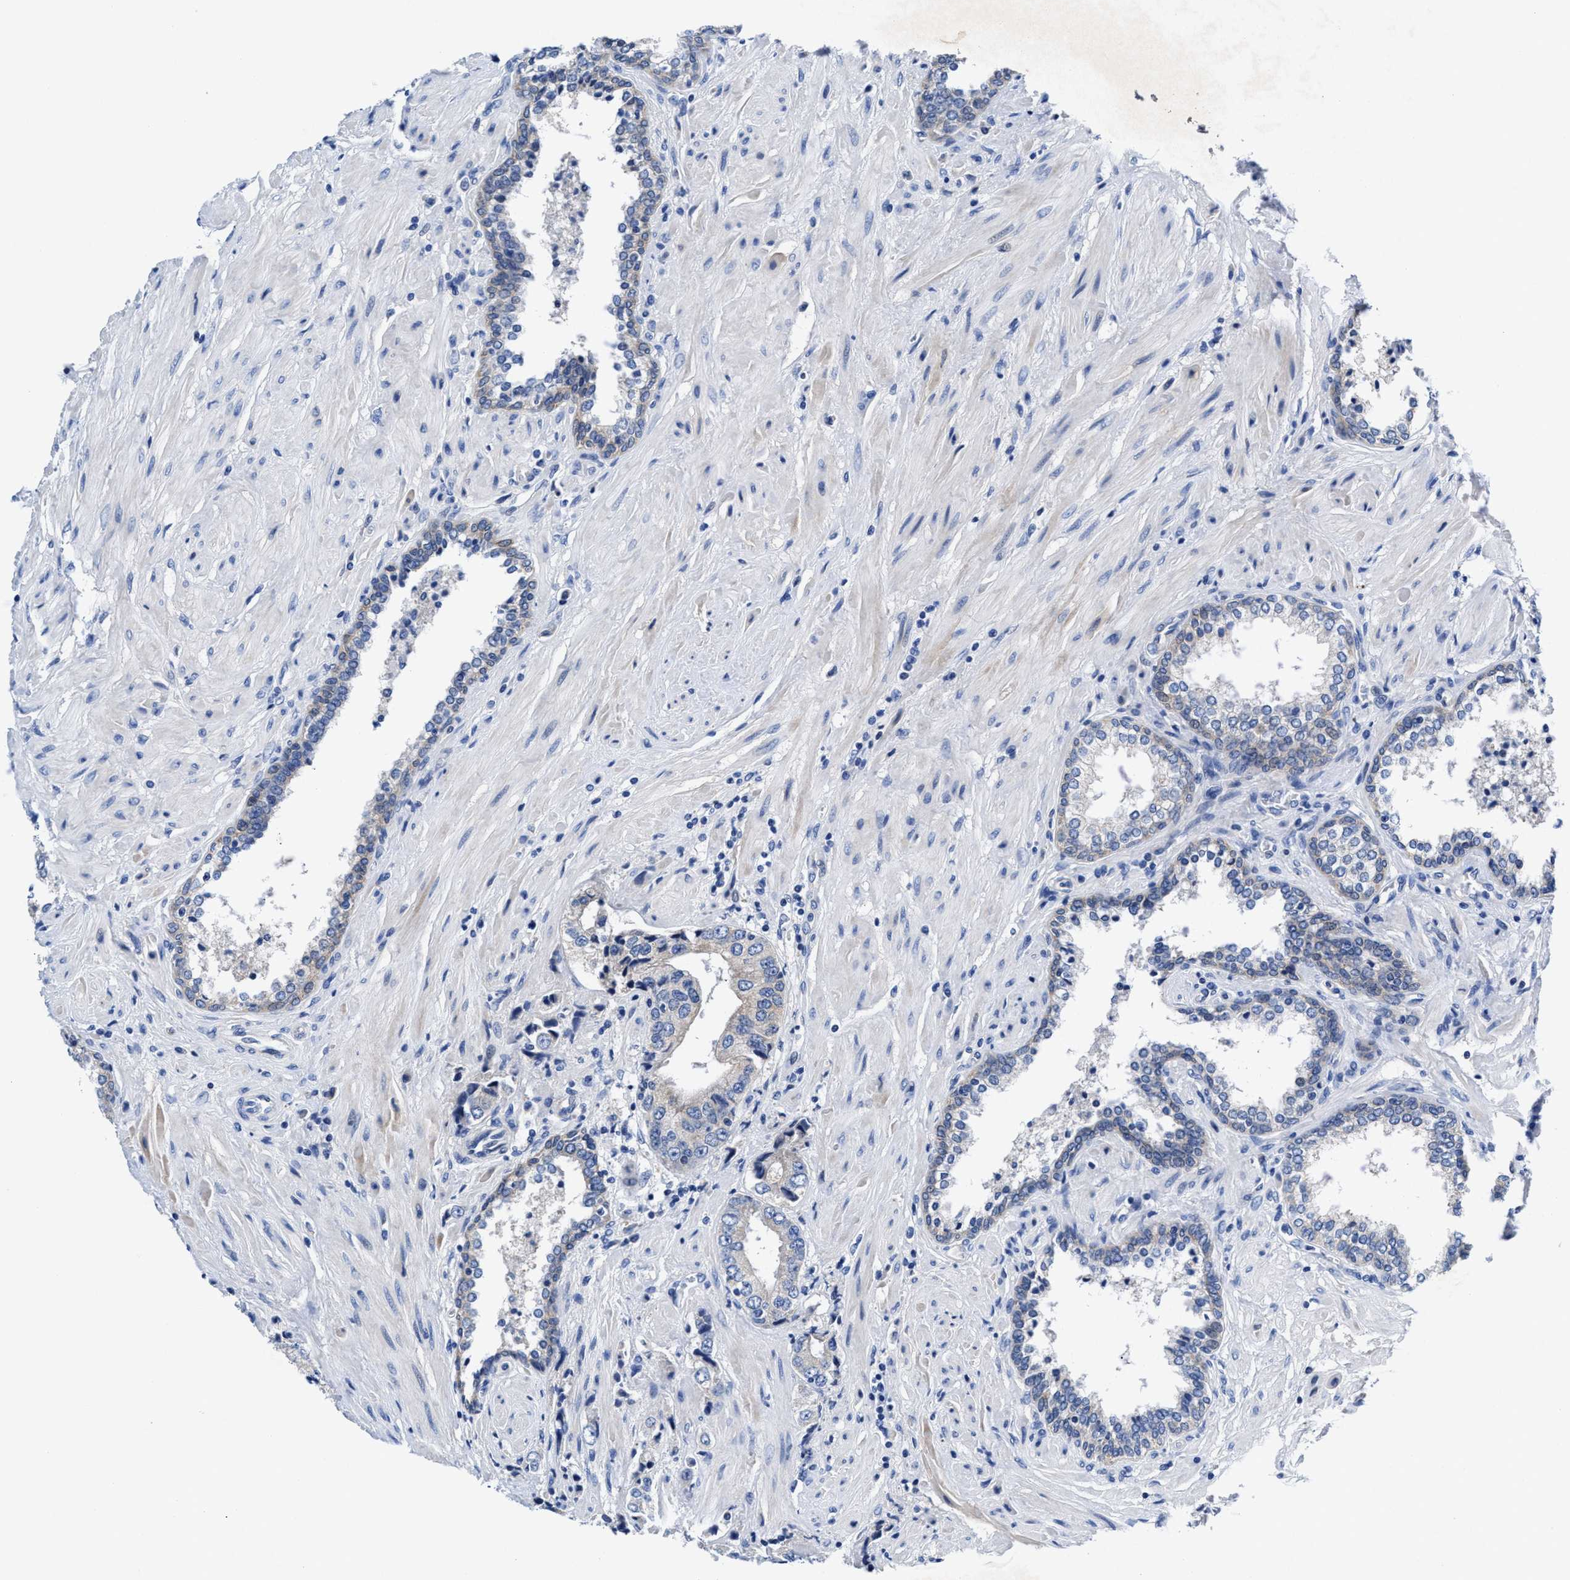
{"staining": {"intensity": "negative", "quantity": "none", "location": "none"}, "tissue": "prostate cancer", "cell_type": "Tumor cells", "image_type": "cancer", "snomed": [{"axis": "morphology", "description": "Adenocarcinoma, High grade"}, {"axis": "topography", "description": "Prostate"}], "caption": "Tumor cells show no significant protein expression in prostate cancer (adenocarcinoma (high-grade)).", "gene": "DHRS13", "patient": {"sex": "male", "age": 61}}